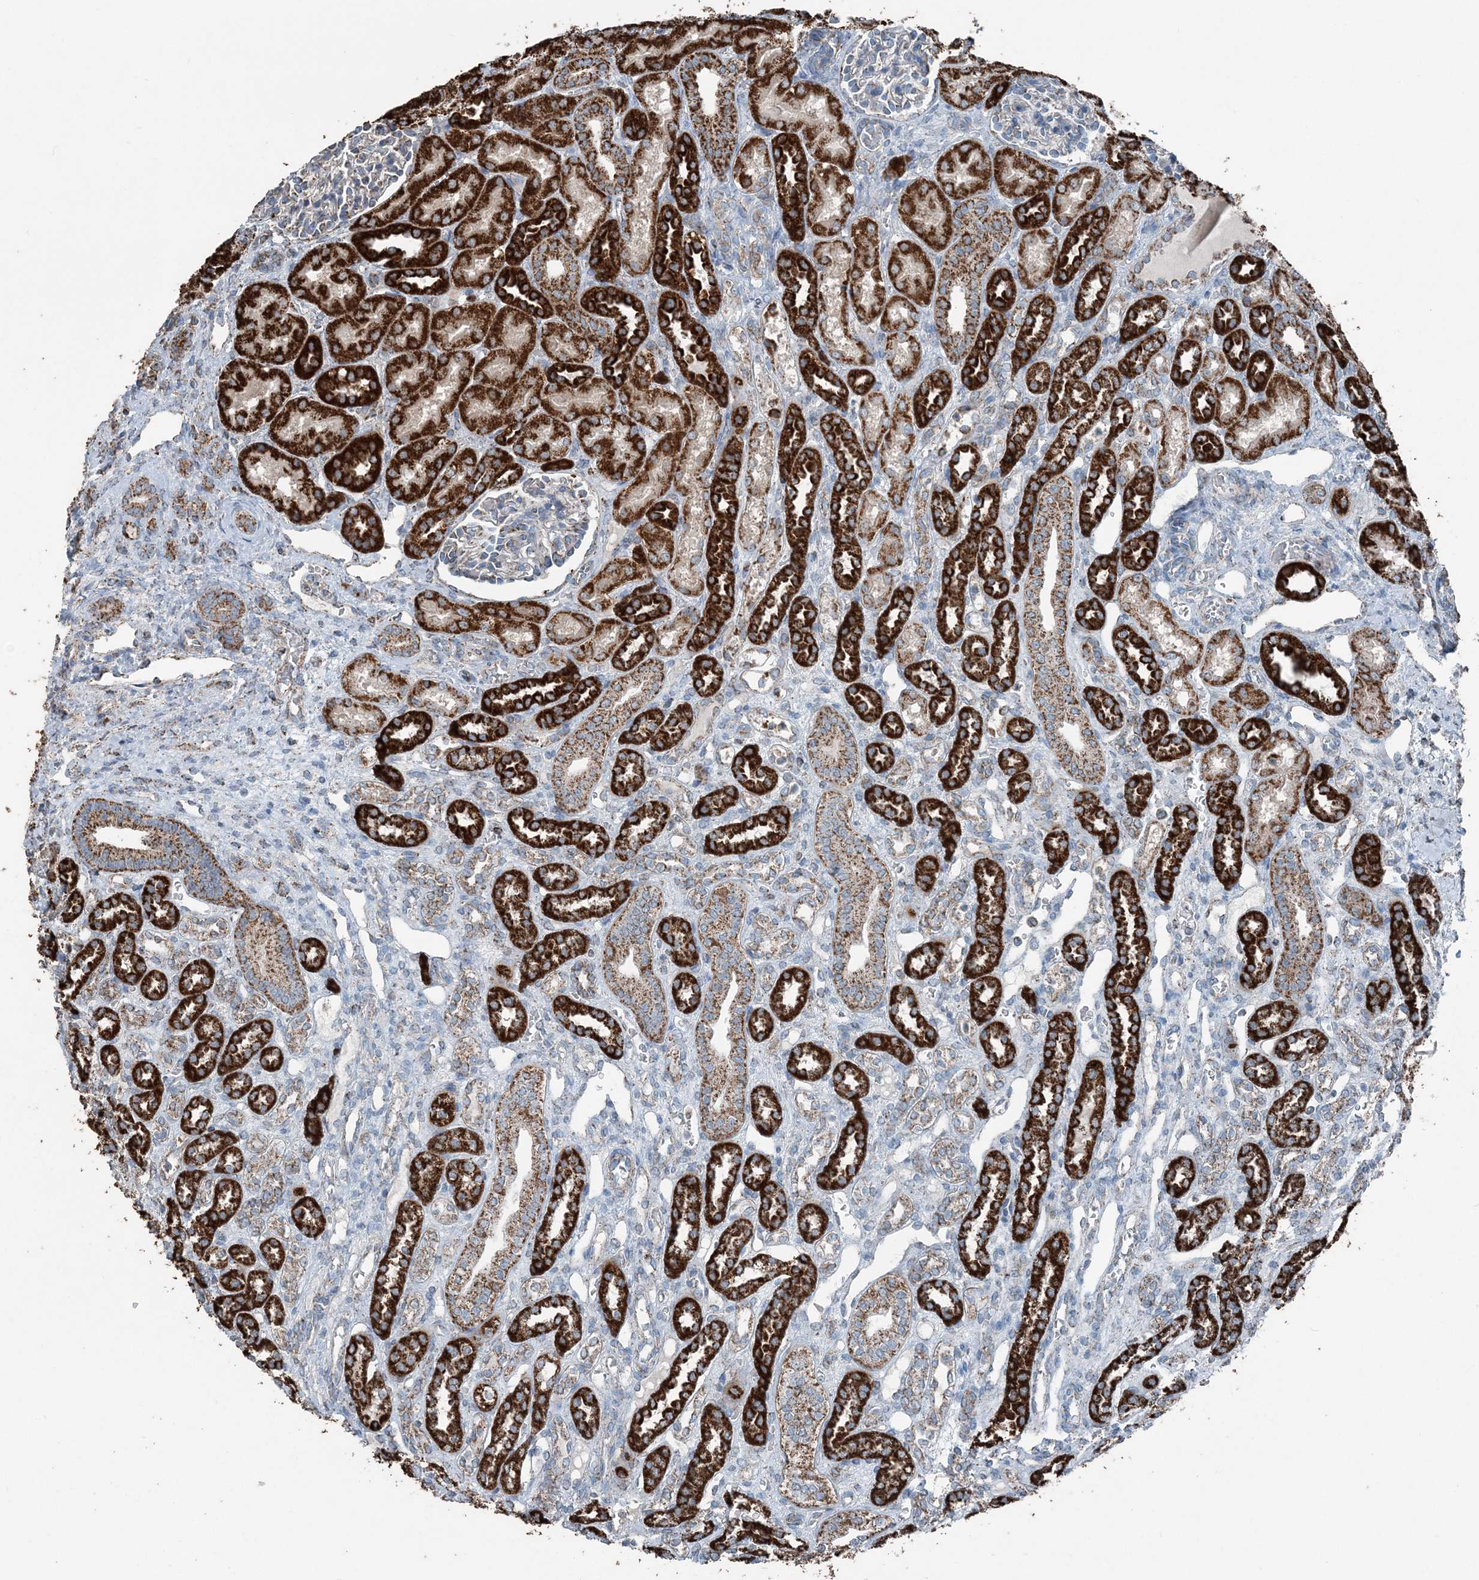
{"staining": {"intensity": "weak", "quantity": "25%-75%", "location": "cytoplasmic/membranous"}, "tissue": "kidney", "cell_type": "Cells in glomeruli", "image_type": "normal", "snomed": [{"axis": "morphology", "description": "Normal tissue, NOS"}, {"axis": "morphology", "description": "Neoplasm, malignant, NOS"}, {"axis": "topography", "description": "Kidney"}], "caption": "Immunohistochemical staining of unremarkable kidney exhibits weak cytoplasmic/membranous protein positivity in approximately 25%-75% of cells in glomeruli.", "gene": "SUCLG1", "patient": {"sex": "female", "age": 1}}